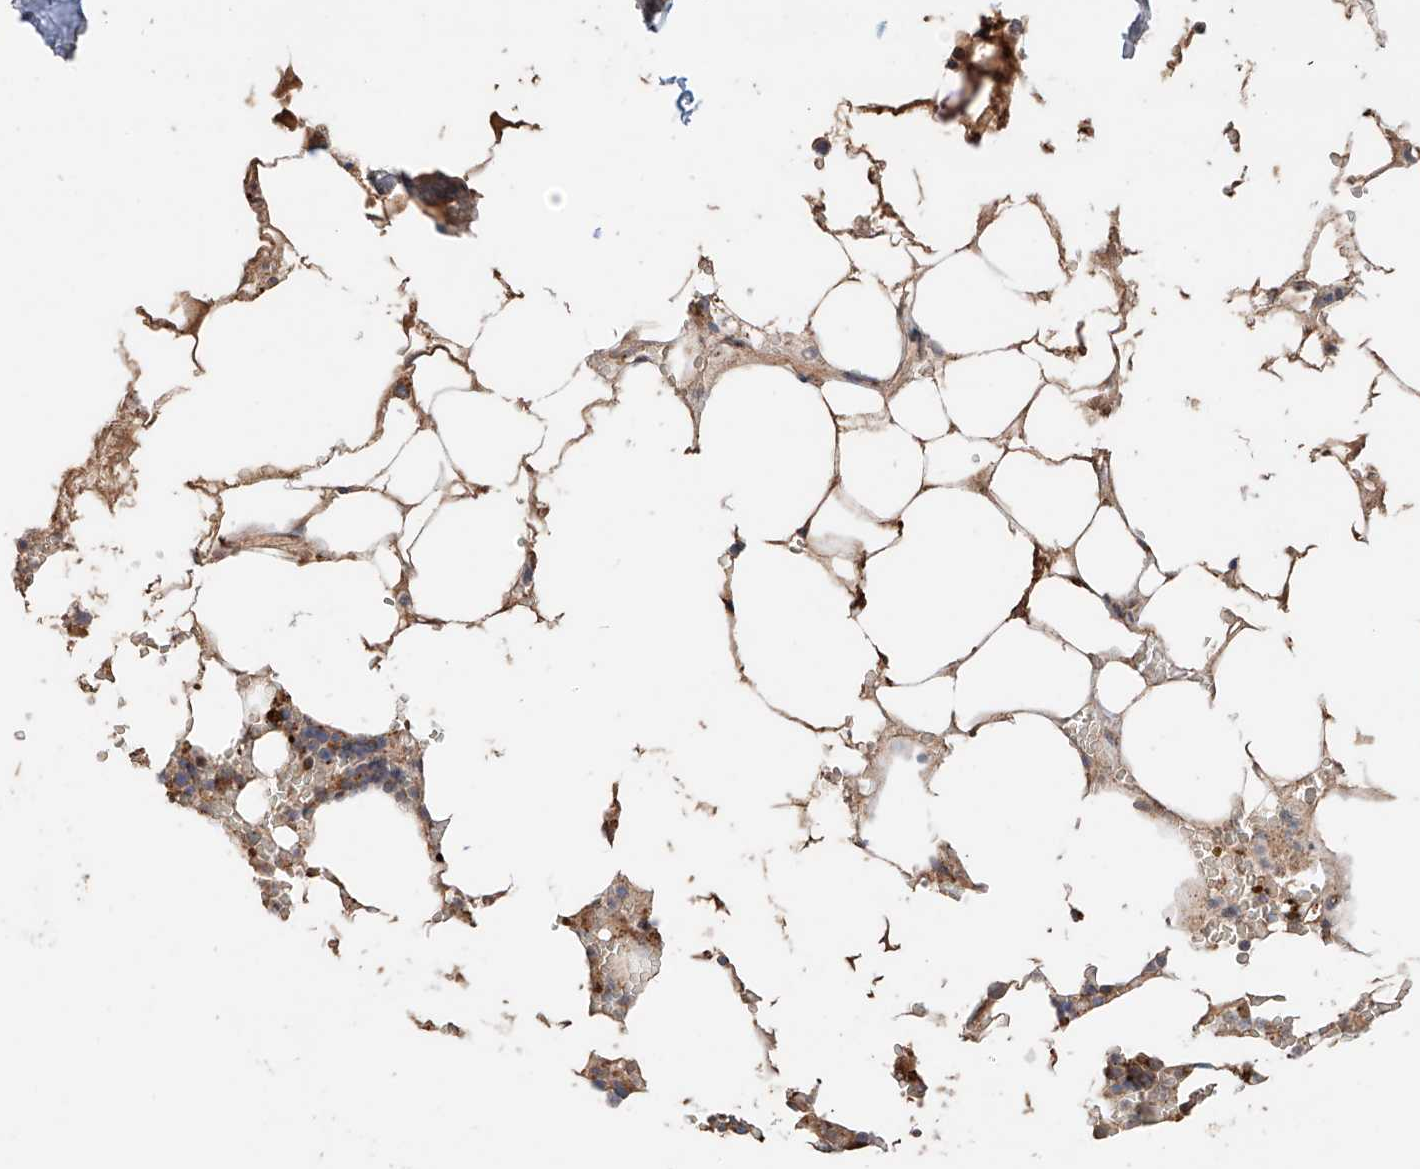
{"staining": {"intensity": "moderate", "quantity": "<25%", "location": "cytoplasmic/membranous"}, "tissue": "bone marrow", "cell_type": "Hematopoietic cells", "image_type": "normal", "snomed": [{"axis": "morphology", "description": "Normal tissue, NOS"}, {"axis": "topography", "description": "Bone marrow"}], "caption": "Protein expression by immunohistochemistry exhibits moderate cytoplasmic/membranous staining in about <25% of hematopoietic cells in unremarkable bone marrow. (Brightfield microscopy of DAB IHC at high magnification).", "gene": "MOSPD1", "patient": {"sex": "male", "age": 70}}